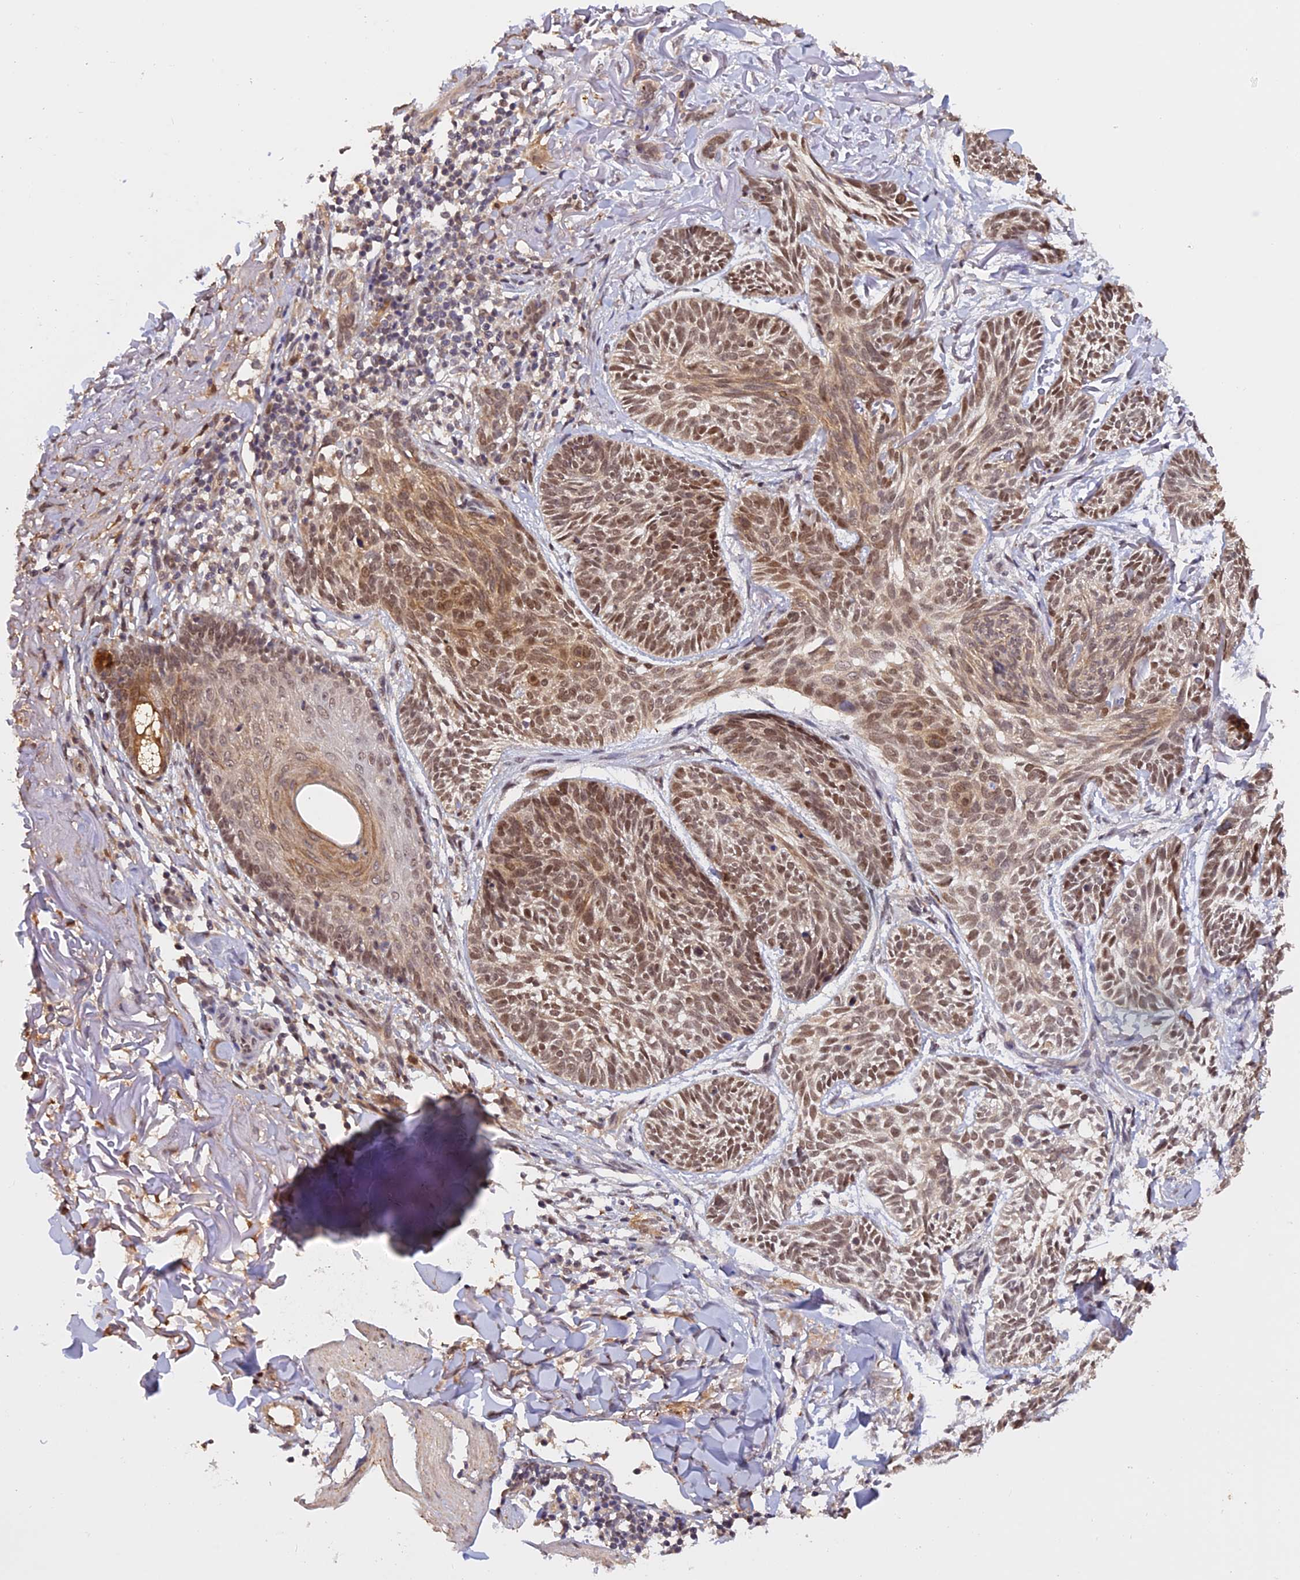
{"staining": {"intensity": "moderate", "quantity": ">75%", "location": "cytoplasmic/membranous,nuclear"}, "tissue": "skin cancer", "cell_type": "Tumor cells", "image_type": "cancer", "snomed": [{"axis": "morphology", "description": "Normal tissue, NOS"}, {"axis": "morphology", "description": "Basal cell carcinoma"}, {"axis": "topography", "description": "Skin"}], "caption": "Skin cancer (basal cell carcinoma) was stained to show a protein in brown. There is medium levels of moderate cytoplasmic/membranous and nuclear staining in approximately >75% of tumor cells. (DAB (3,3'-diaminobenzidine) = brown stain, brightfield microscopy at high magnification).", "gene": "MNS1", "patient": {"sex": "male", "age": 66}}